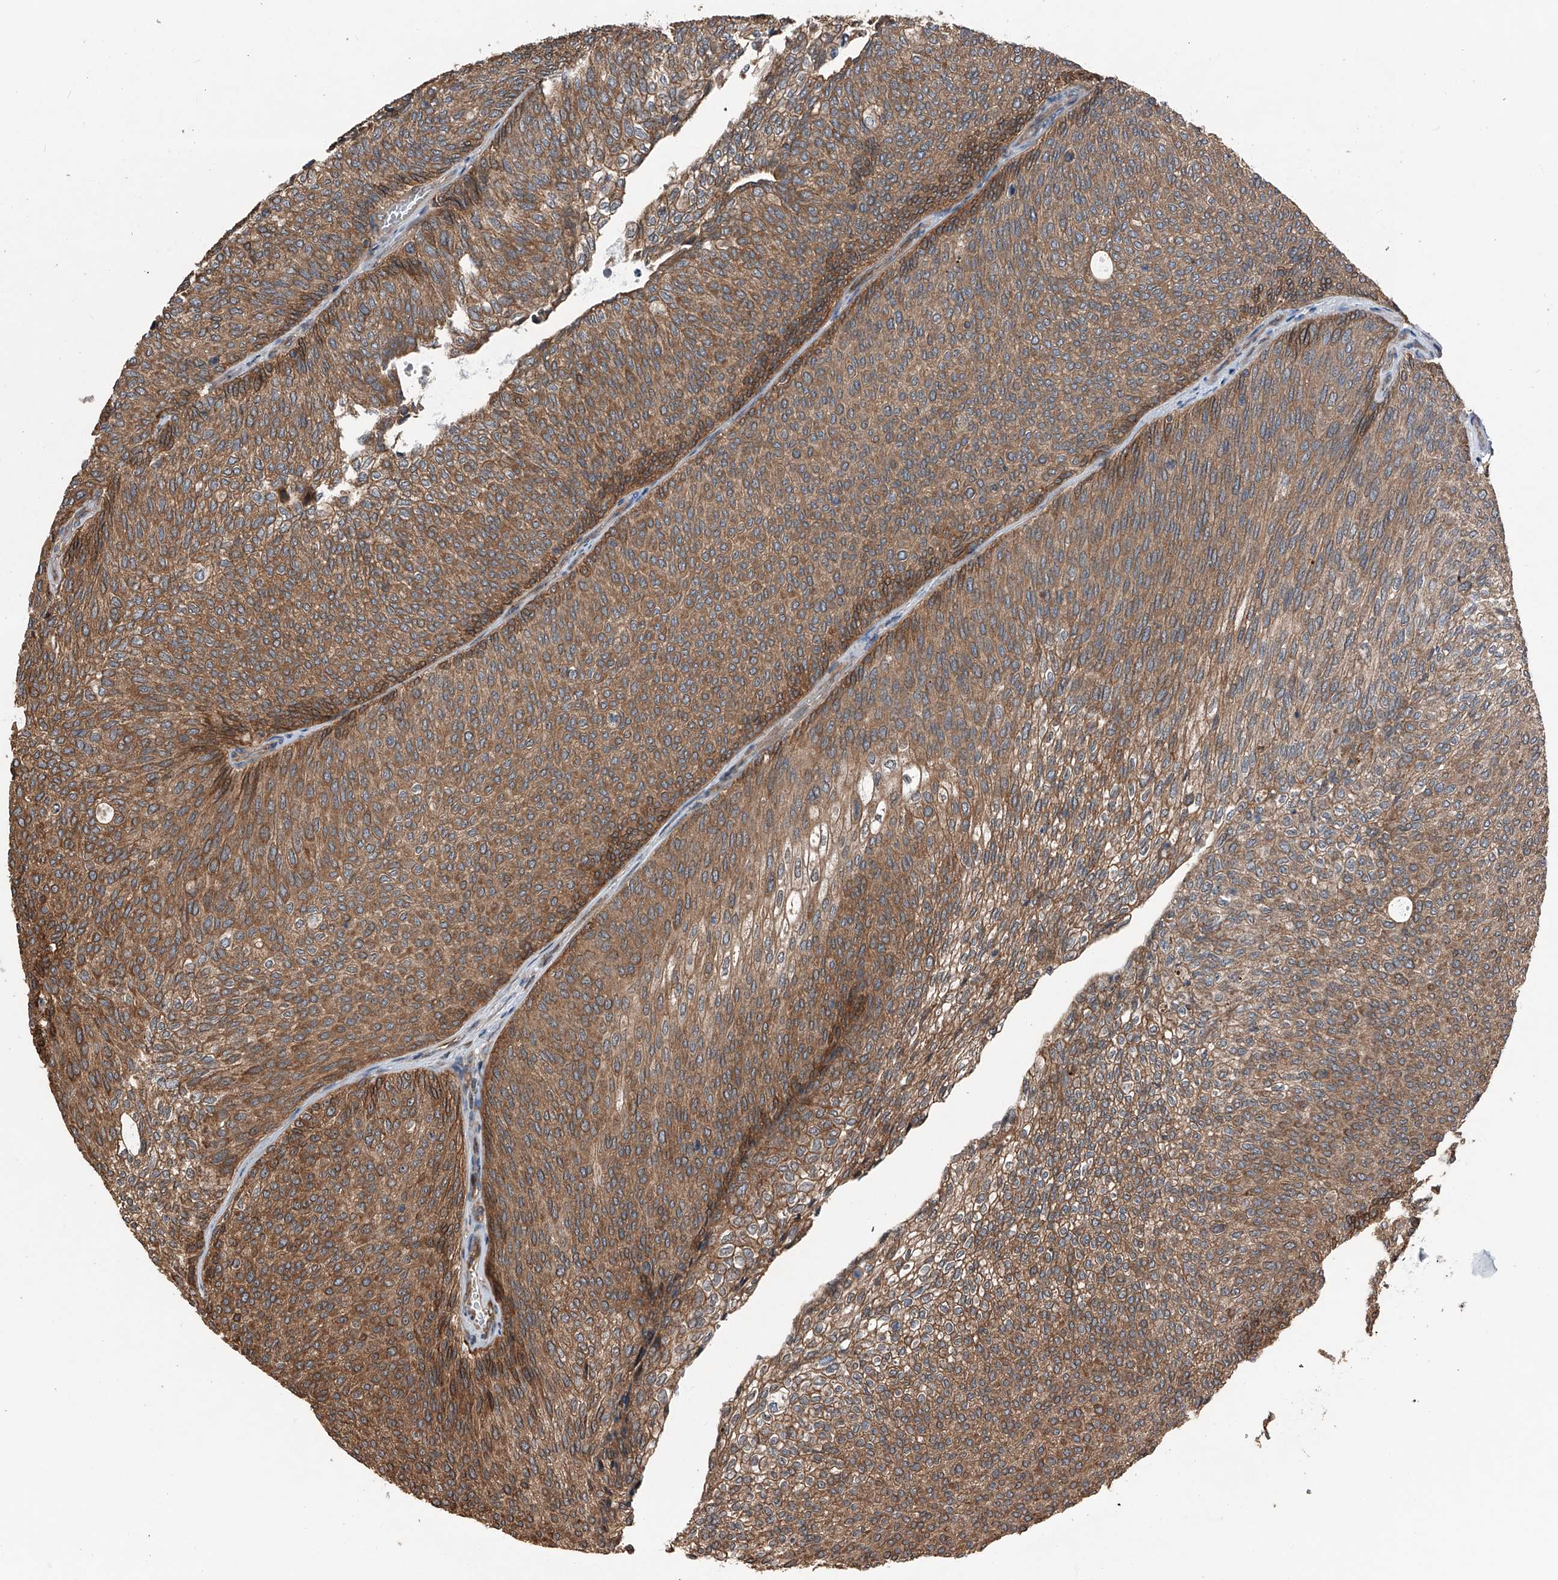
{"staining": {"intensity": "moderate", "quantity": ">75%", "location": "cytoplasmic/membranous"}, "tissue": "urothelial cancer", "cell_type": "Tumor cells", "image_type": "cancer", "snomed": [{"axis": "morphology", "description": "Urothelial carcinoma, Low grade"}, {"axis": "topography", "description": "Urinary bladder"}], "caption": "IHC of urothelial cancer shows medium levels of moderate cytoplasmic/membranous expression in approximately >75% of tumor cells.", "gene": "KCNJ2", "patient": {"sex": "female", "age": 79}}